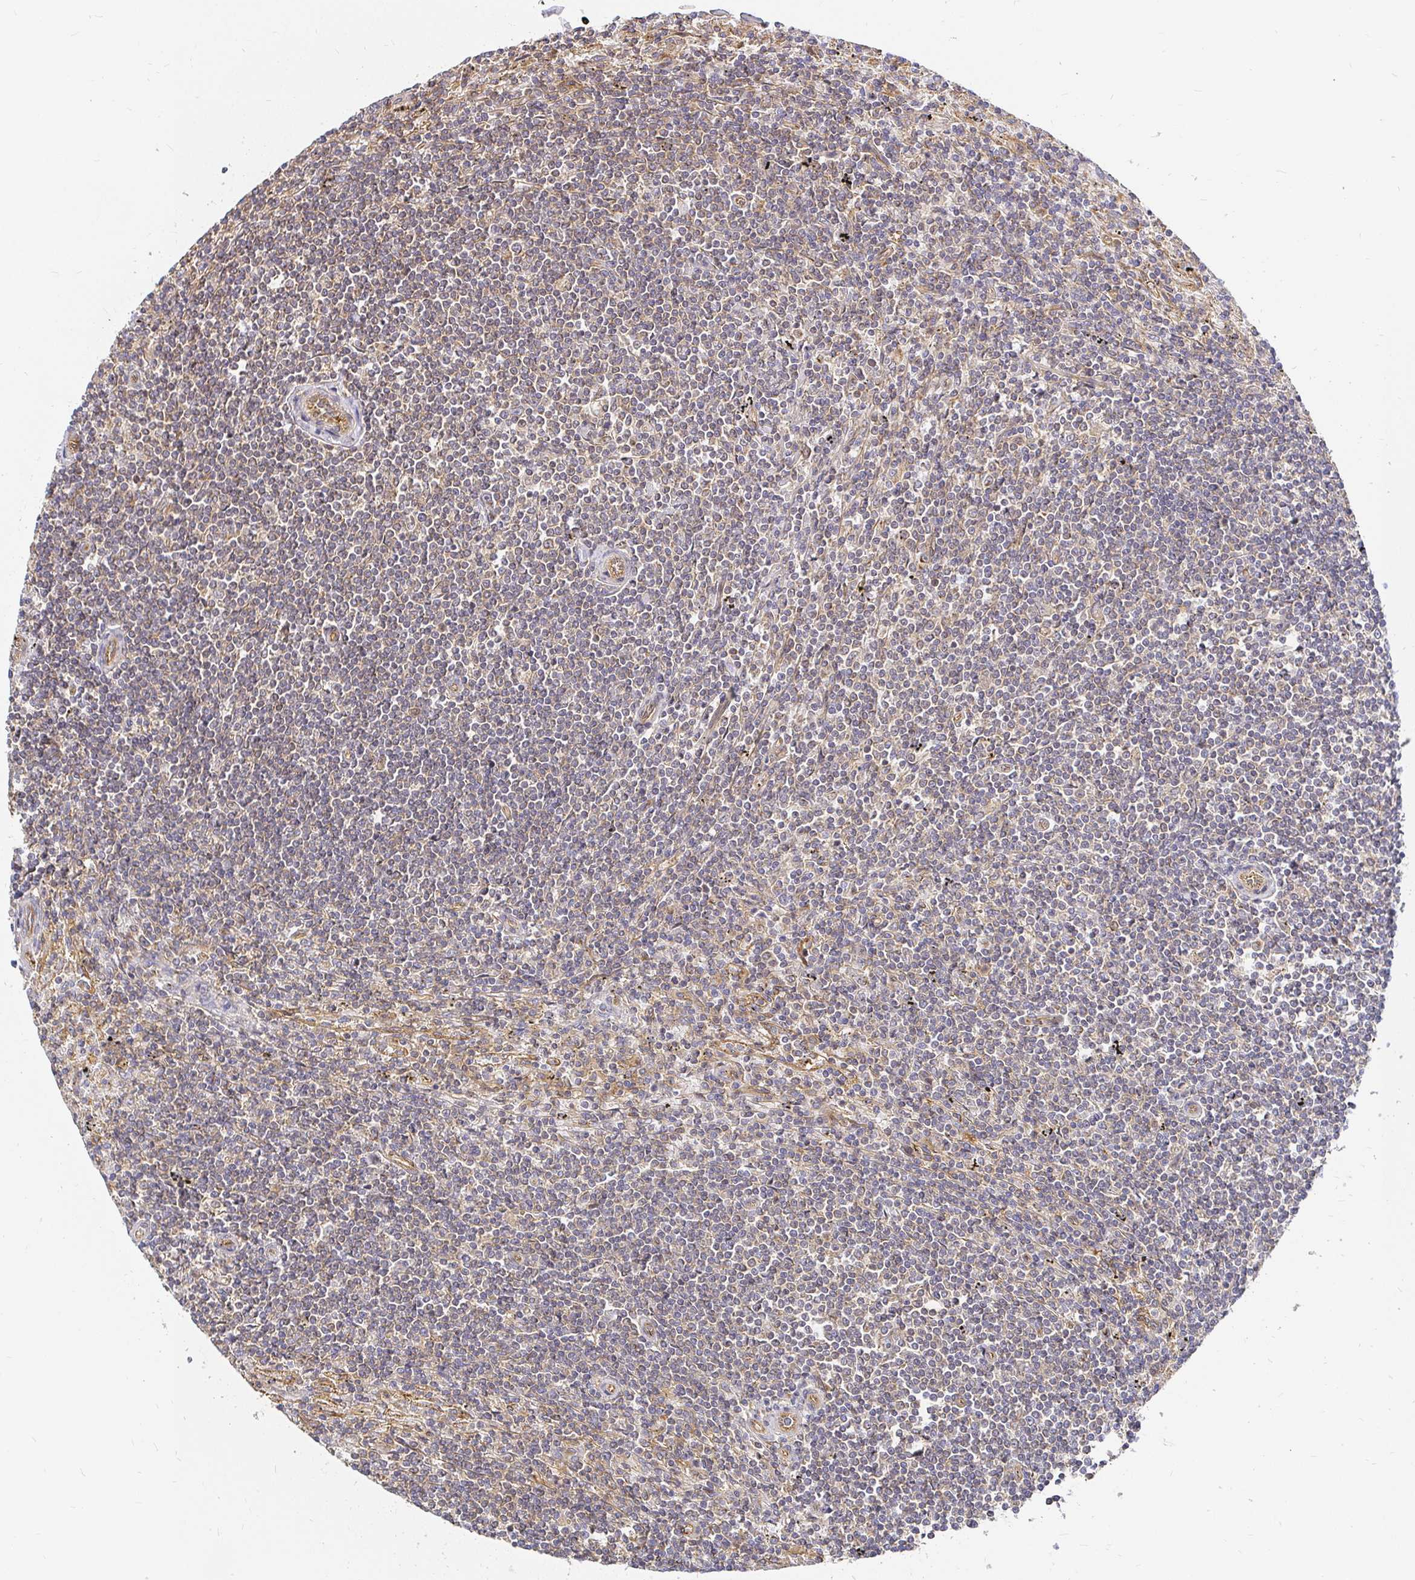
{"staining": {"intensity": "negative", "quantity": "none", "location": "none"}, "tissue": "lymphoma", "cell_type": "Tumor cells", "image_type": "cancer", "snomed": [{"axis": "morphology", "description": "Malignant lymphoma, non-Hodgkin's type, Low grade"}, {"axis": "topography", "description": "Spleen"}], "caption": "This image is of low-grade malignant lymphoma, non-Hodgkin's type stained with IHC to label a protein in brown with the nuclei are counter-stained blue. There is no positivity in tumor cells. (DAB (3,3'-diaminobenzidine) immunohistochemistry (IHC), high magnification).", "gene": "KIF5B", "patient": {"sex": "male", "age": 76}}